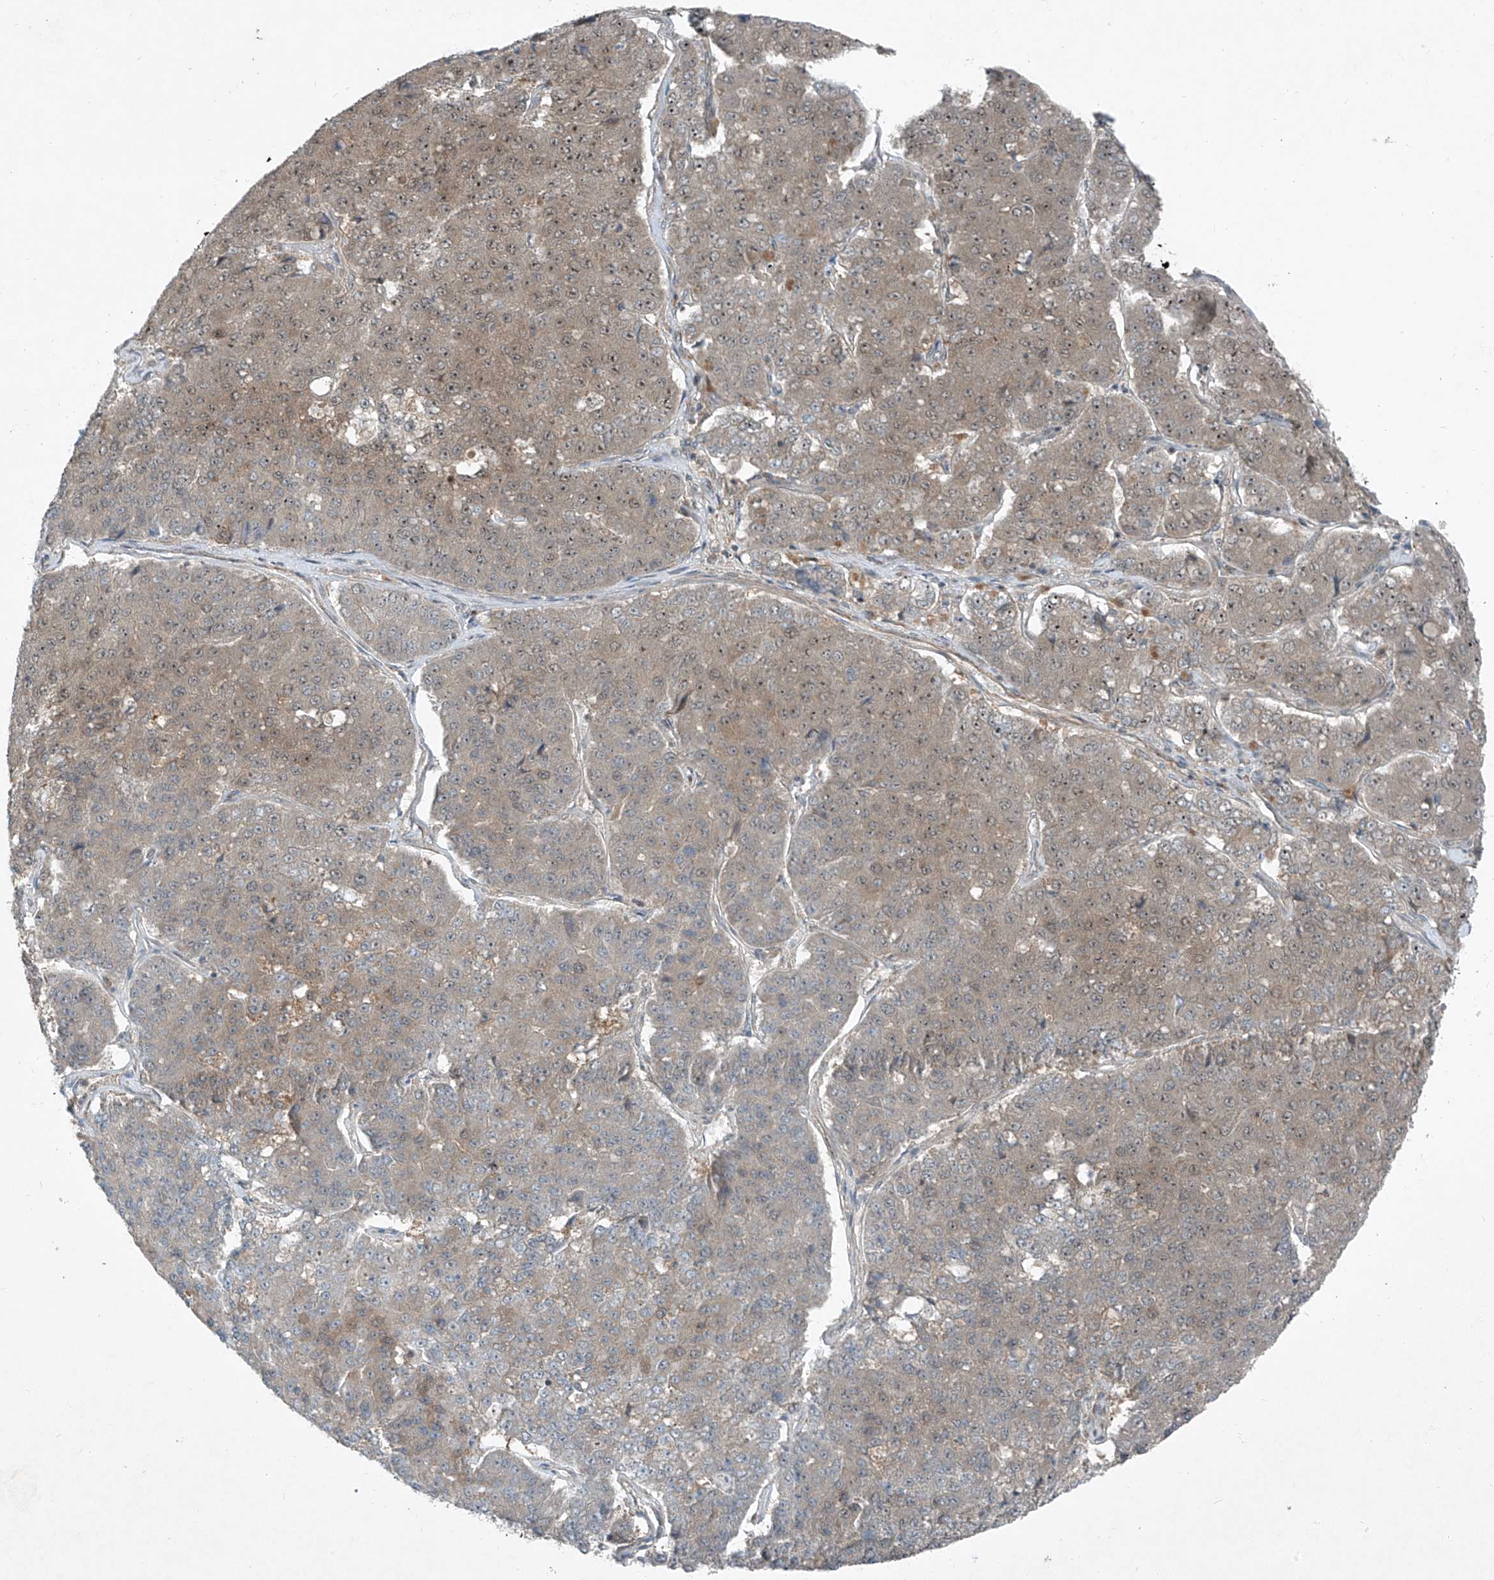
{"staining": {"intensity": "weak", "quantity": "25%-75%", "location": "nuclear"}, "tissue": "pancreatic cancer", "cell_type": "Tumor cells", "image_type": "cancer", "snomed": [{"axis": "morphology", "description": "Adenocarcinoma, NOS"}, {"axis": "topography", "description": "Pancreas"}], "caption": "A high-resolution micrograph shows immunohistochemistry staining of pancreatic cancer (adenocarcinoma), which displays weak nuclear positivity in approximately 25%-75% of tumor cells. (IHC, brightfield microscopy, high magnification).", "gene": "PPCS", "patient": {"sex": "male", "age": 50}}